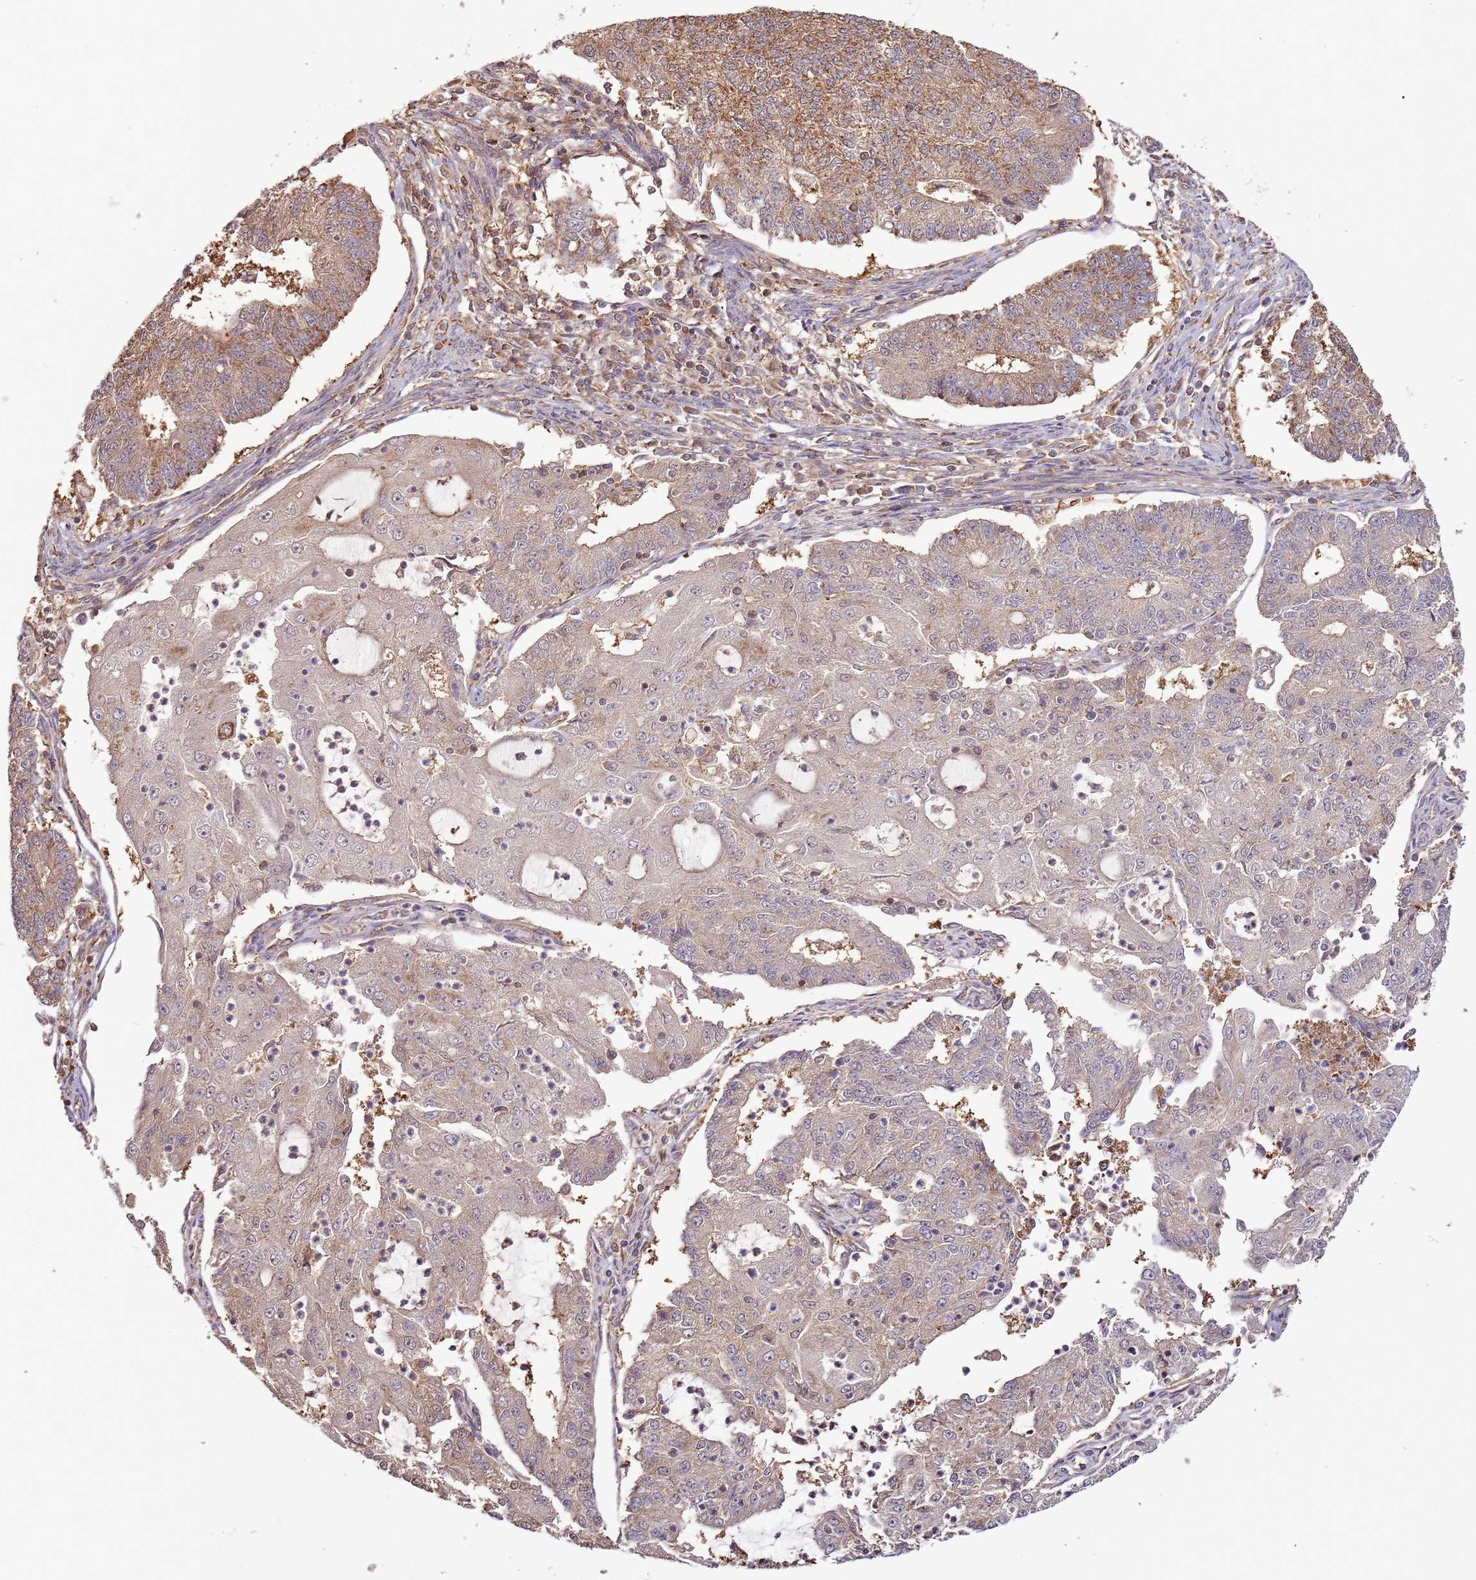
{"staining": {"intensity": "moderate", "quantity": ">75%", "location": "cytoplasmic/membranous"}, "tissue": "endometrial cancer", "cell_type": "Tumor cells", "image_type": "cancer", "snomed": [{"axis": "morphology", "description": "Adenocarcinoma, NOS"}, {"axis": "topography", "description": "Endometrium"}], "caption": "Endometrial adenocarcinoma stained with a protein marker shows moderate staining in tumor cells.", "gene": "IL17RD", "patient": {"sex": "female", "age": 56}}